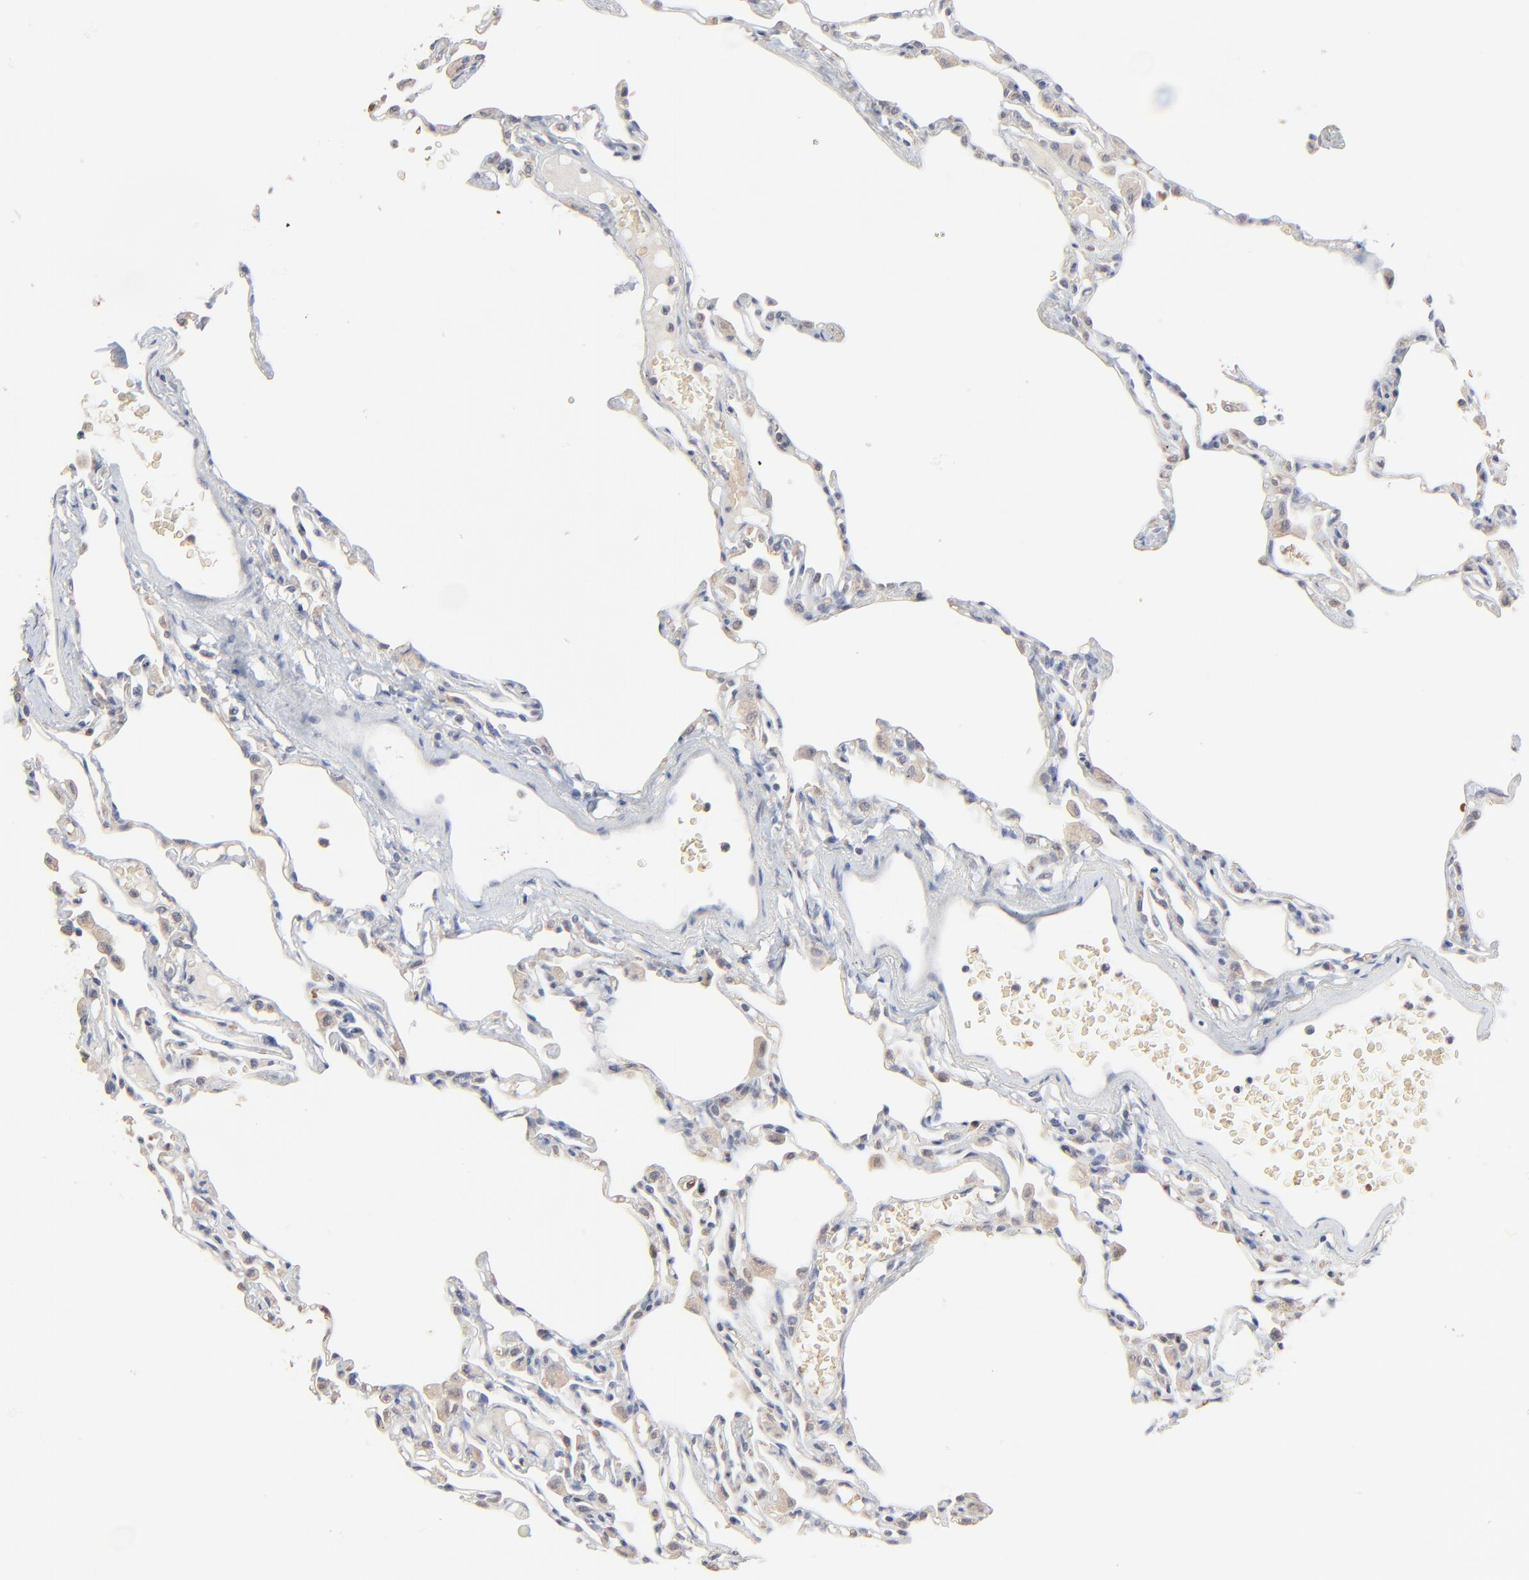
{"staining": {"intensity": "negative", "quantity": "none", "location": "none"}, "tissue": "lung", "cell_type": "Alveolar cells", "image_type": "normal", "snomed": [{"axis": "morphology", "description": "Normal tissue, NOS"}, {"axis": "topography", "description": "Lung"}], "caption": "IHC of unremarkable human lung displays no positivity in alveolar cells.", "gene": "FANCB", "patient": {"sex": "female", "age": 49}}